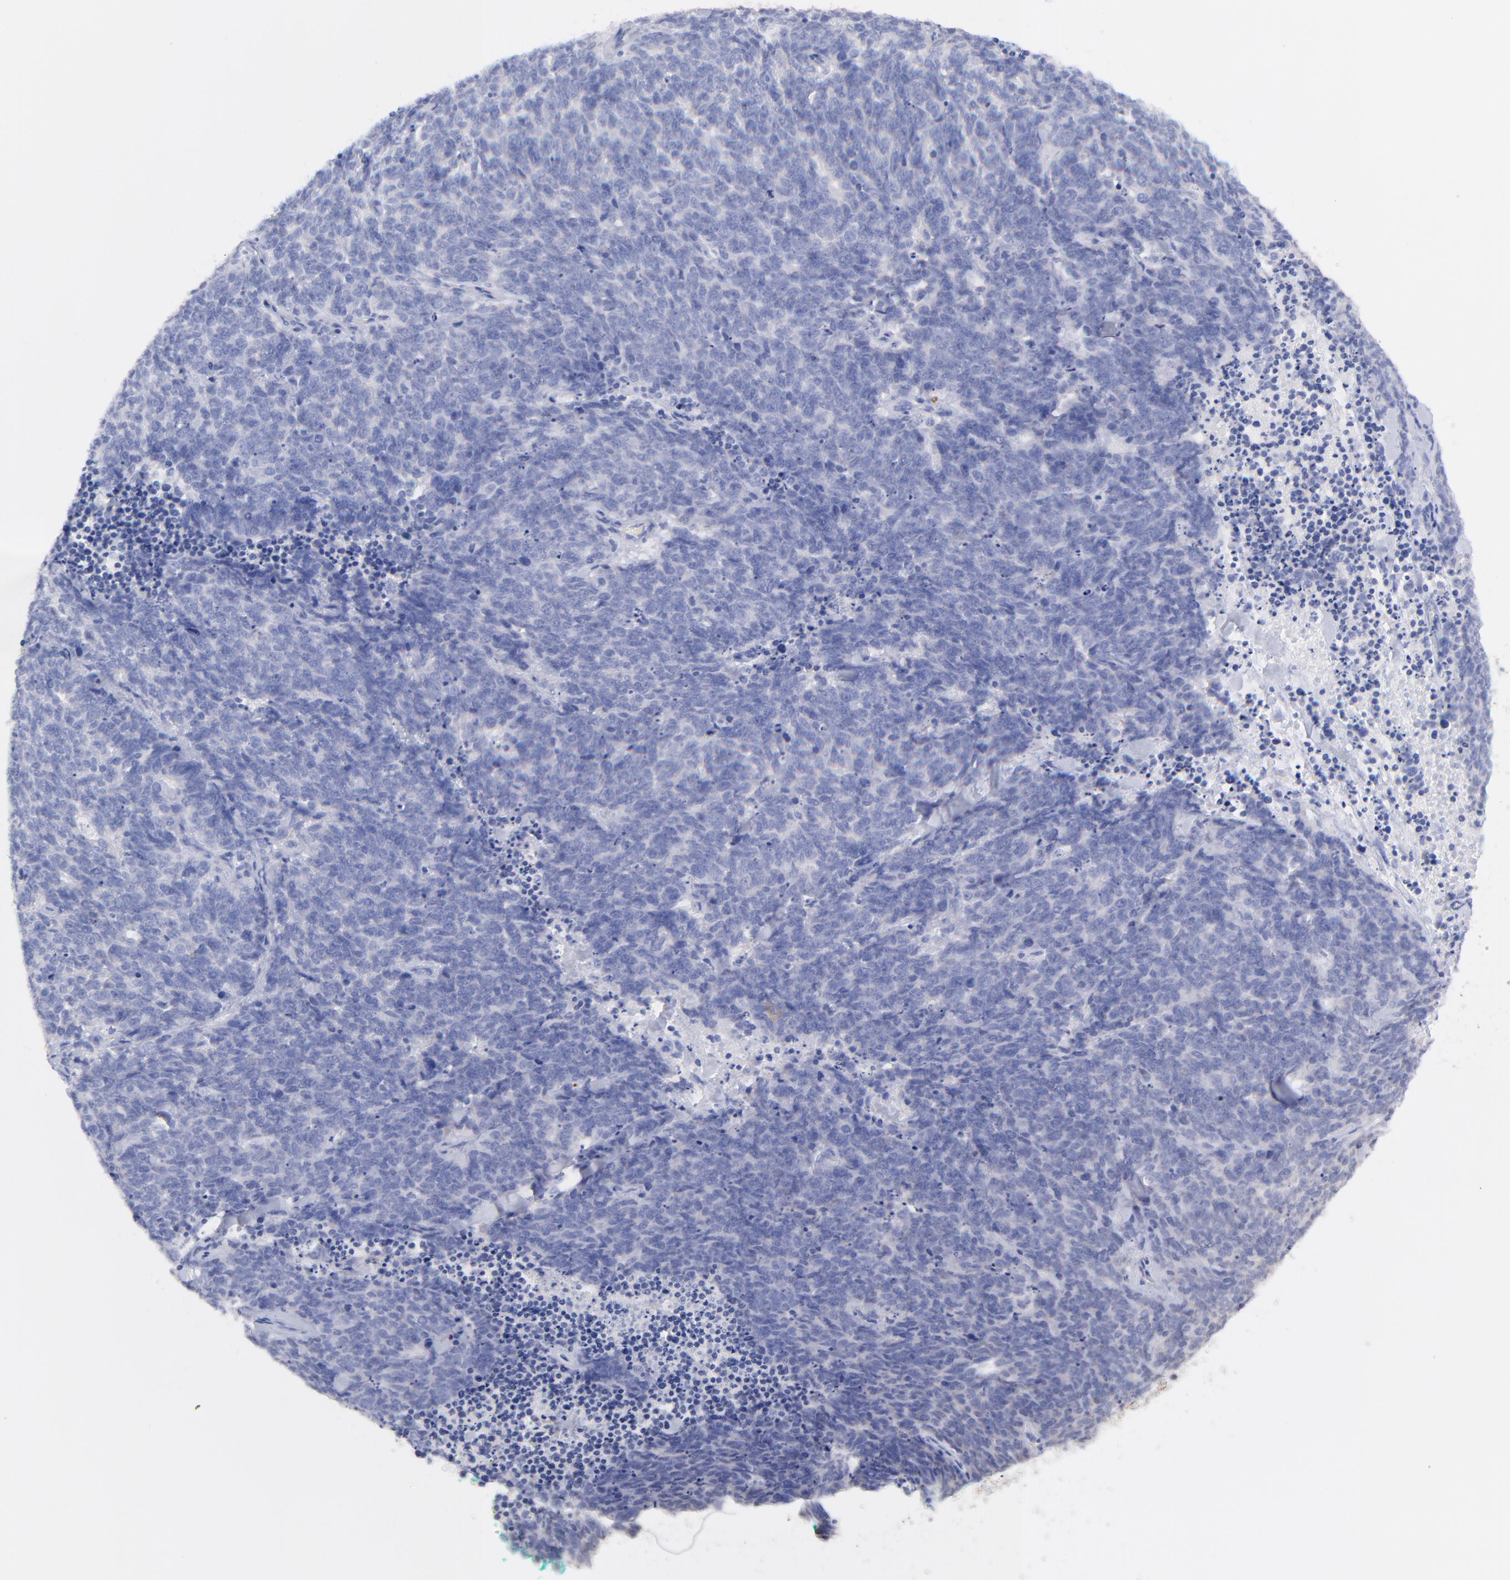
{"staining": {"intensity": "negative", "quantity": "none", "location": "none"}, "tissue": "lung cancer", "cell_type": "Tumor cells", "image_type": "cancer", "snomed": [{"axis": "morphology", "description": "Neoplasm, malignant, NOS"}, {"axis": "topography", "description": "Lung"}], "caption": "Malignant neoplasm (lung) stained for a protein using immunohistochemistry (IHC) displays no expression tumor cells.", "gene": "CFAP57", "patient": {"sex": "female", "age": 58}}